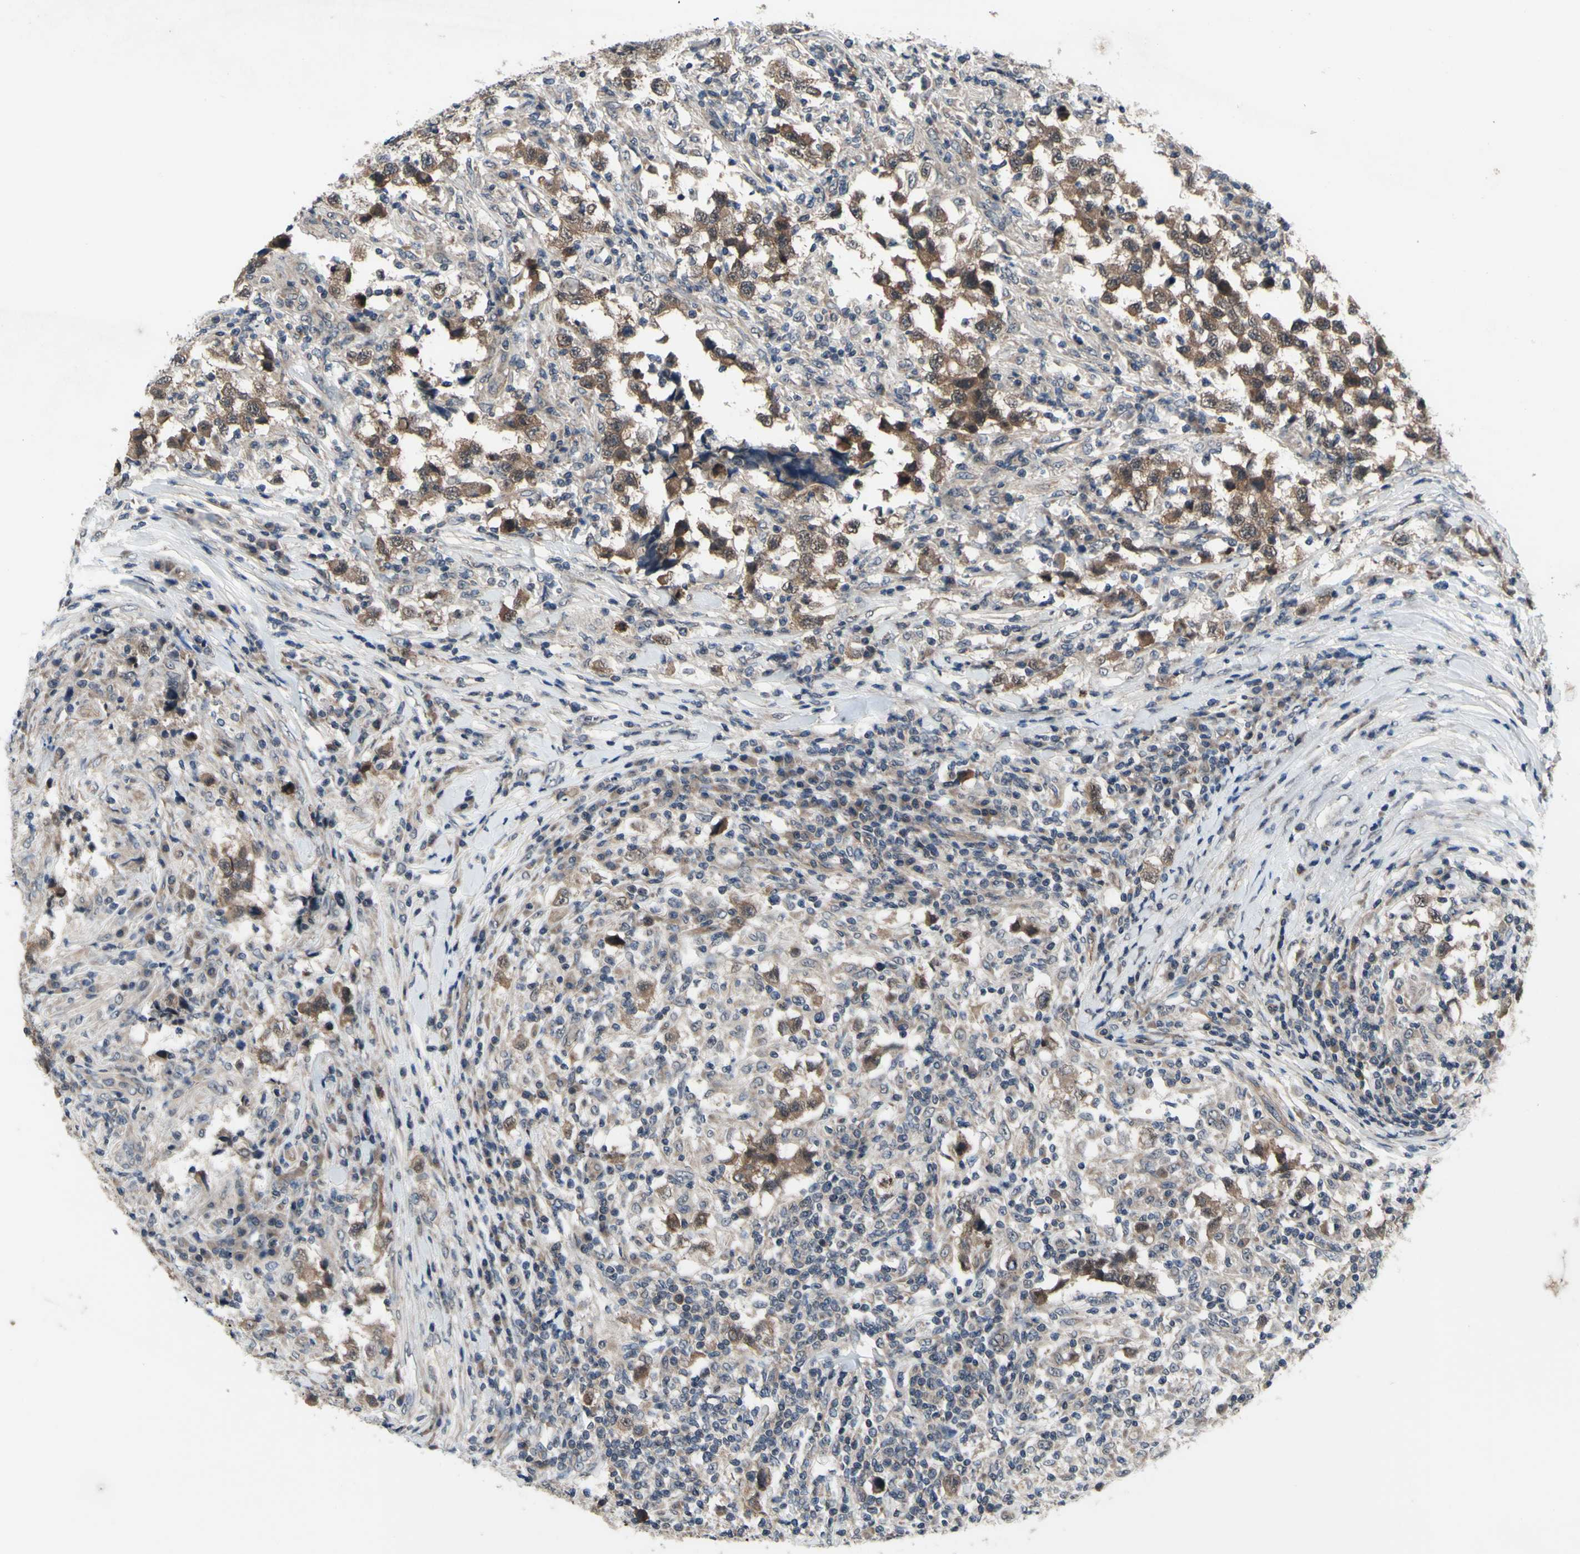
{"staining": {"intensity": "moderate", "quantity": ">75%", "location": "cytoplasmic/membranous"}, "tissue": "testis cancer", "cell_type": "Tumor cells", "image_type": "cancer", "snomed": [{"axis": "morphology", "description": "Carcinoma, Embryonal, NOS"}, {"axis": "topography", "description": "Testis"}], "caption": "A brown stain shows moderate cytoplasmic/membranous expression of a protein in embryonal carcinoma (testis) tumor cells. (DAB (3,3'-diaminobenzidine) IHC with brightfield microscopy, high magnification).", "gene": "TRDMT1", "patient": {"sex": "male", "age": 21}}